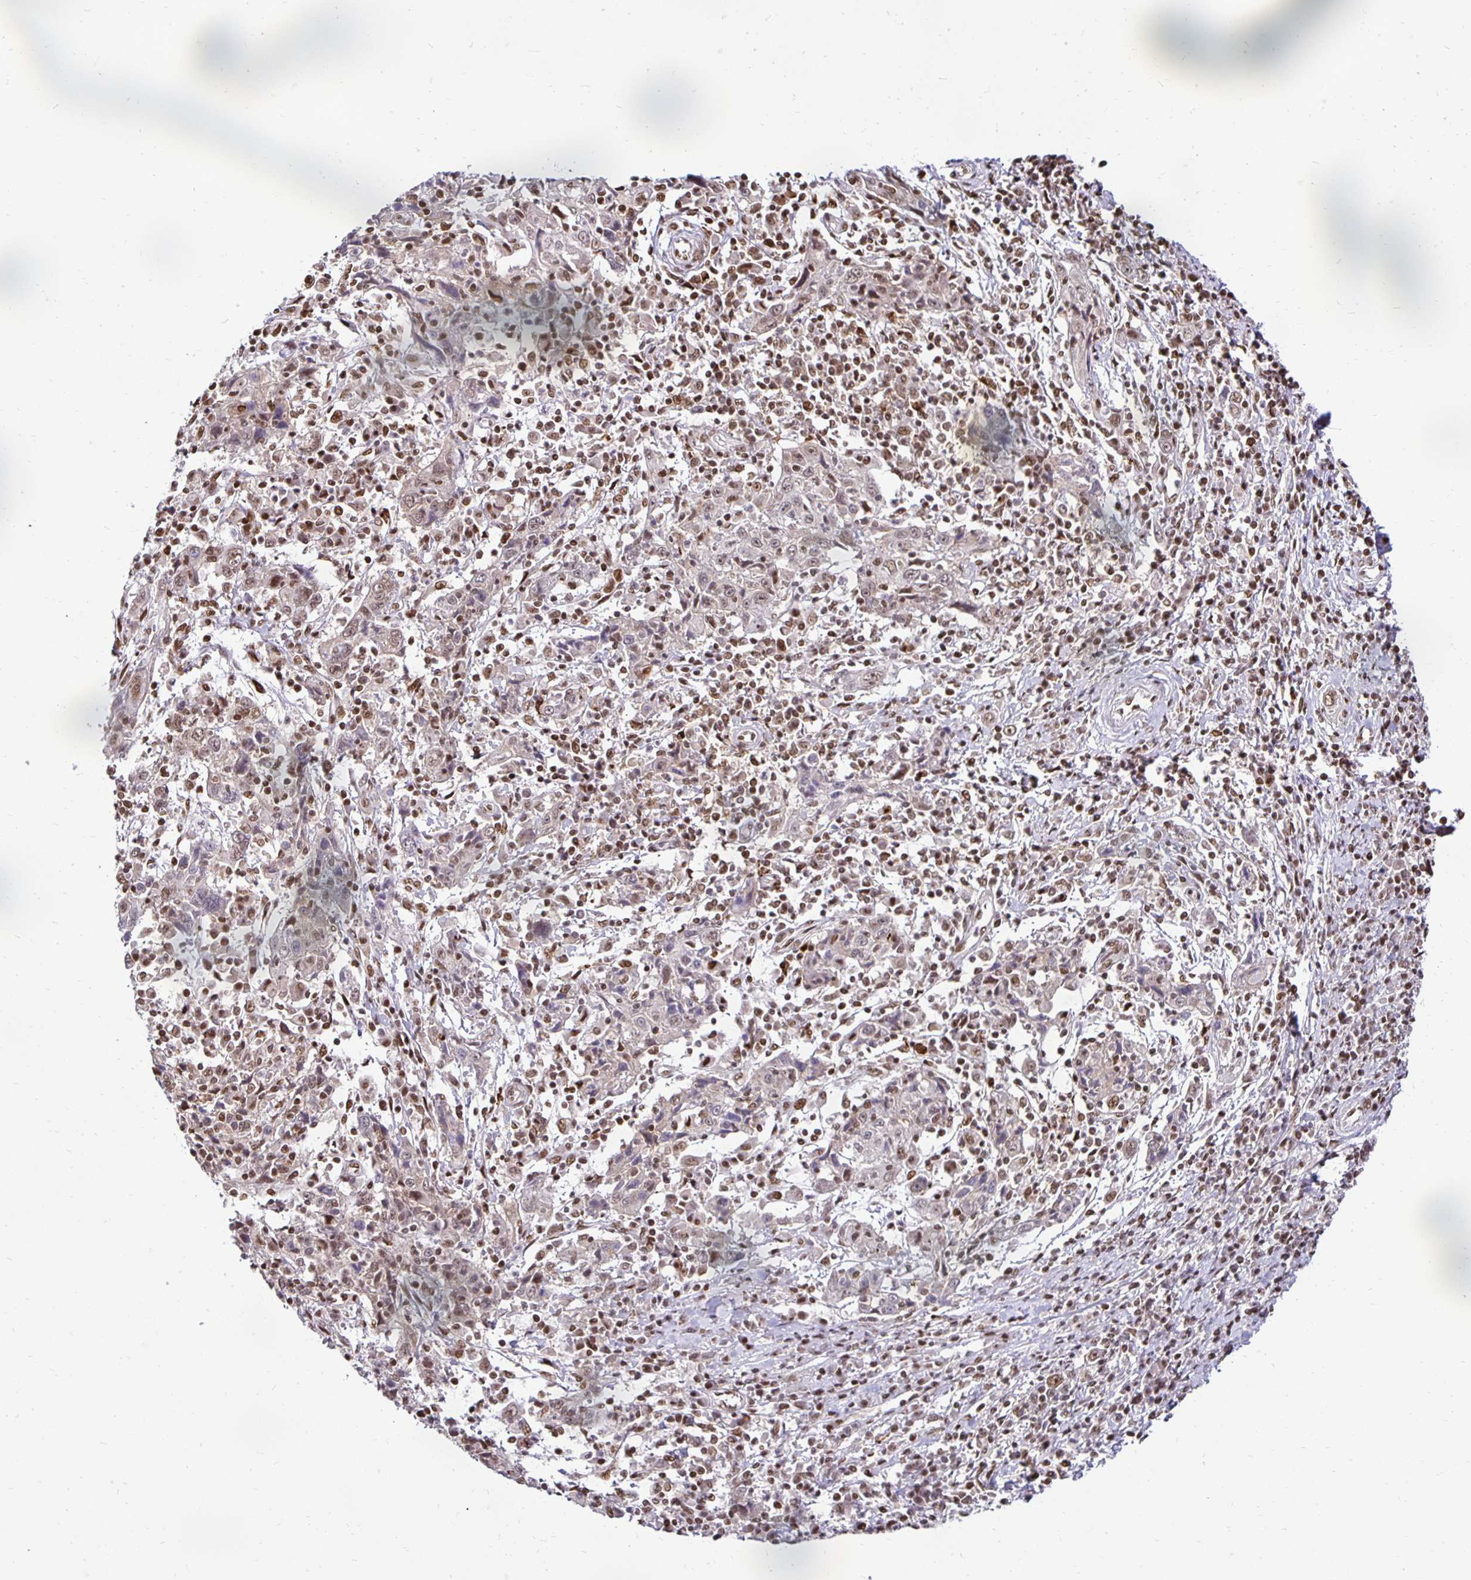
{"staining": {"intensity": "moderate", "quantity": "25%-75%", "location": "nuclear"}, "tissue": "cervical cancer", "cell_type": "Tumor cells", "image_type": "cancer", "snomed": [{"axis": "morphology", "description": "Squamous cell carcinoma, NOS"}, {"axis": "topography", "description": "Cervix"}], "caption": "A micrograph of cervical cancer (squamous cell carcinoma) stained for a protein demonstrates moderate nuclear brown staining in tumor cells. Ihc stains the protein of interest in brown and the nuclei are stained blue.", "gene": "ZNF579", "patient": {"sex": "female", "age": 46}}